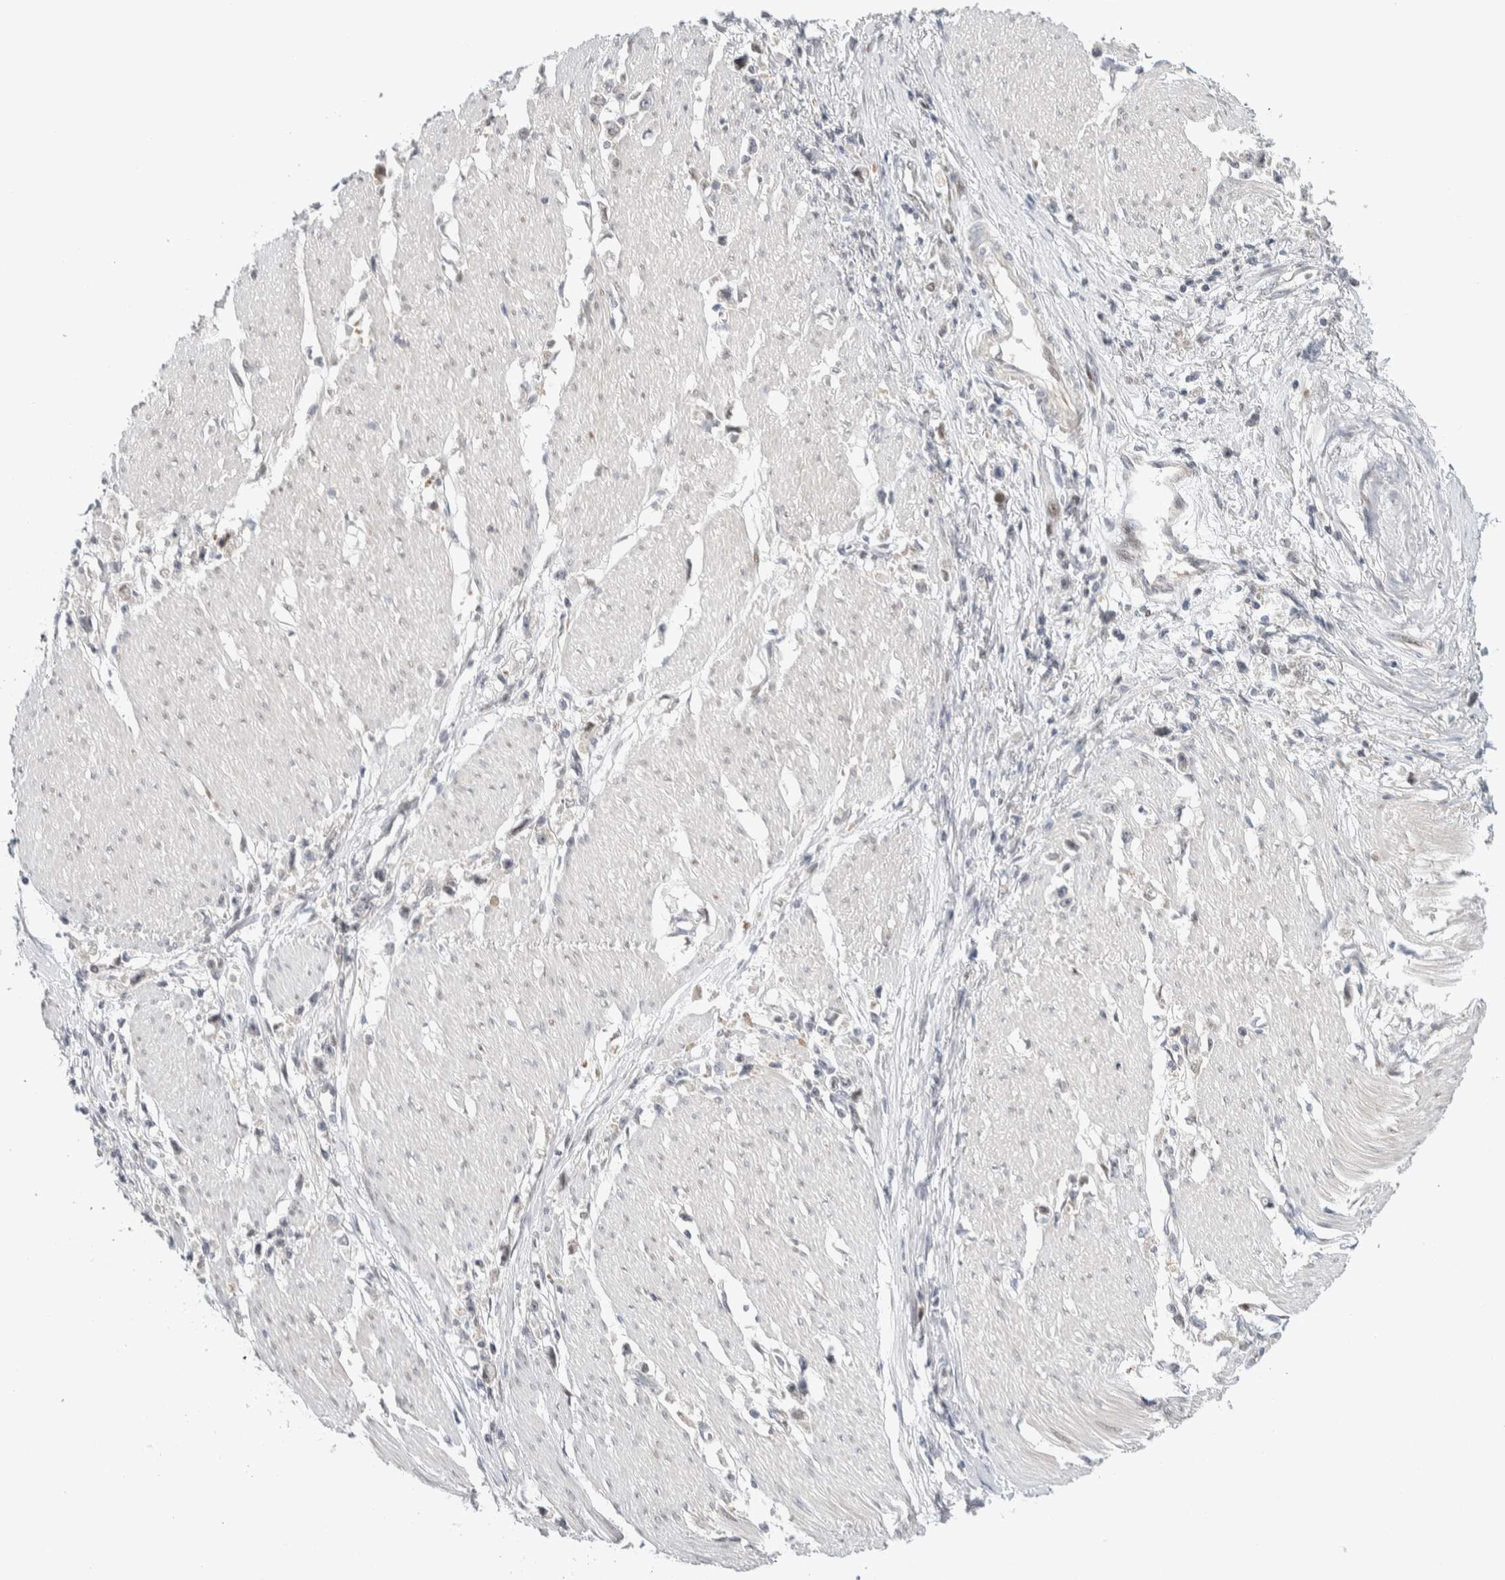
{"staining": {"intensity": "negative", "quantity": "none", "location": "none"}, "tissue": "stomach cancer", "cell_type": "Tumor cells", "image_type": "cancer", "snomed": [{"axis": "morphology", "description": "Adenocarcinoma, NOS"}, {"axis": "topography", "description": "Stomach"}], "caption": "DAB (3,3'-diaminobenzidine) immunohistochemical staining of adenocarcinoma (stomach) reveals no significant expression in tumor cells.", "gene": "NCR3LG1", "patient": {"sex": "female", "age": 59}}